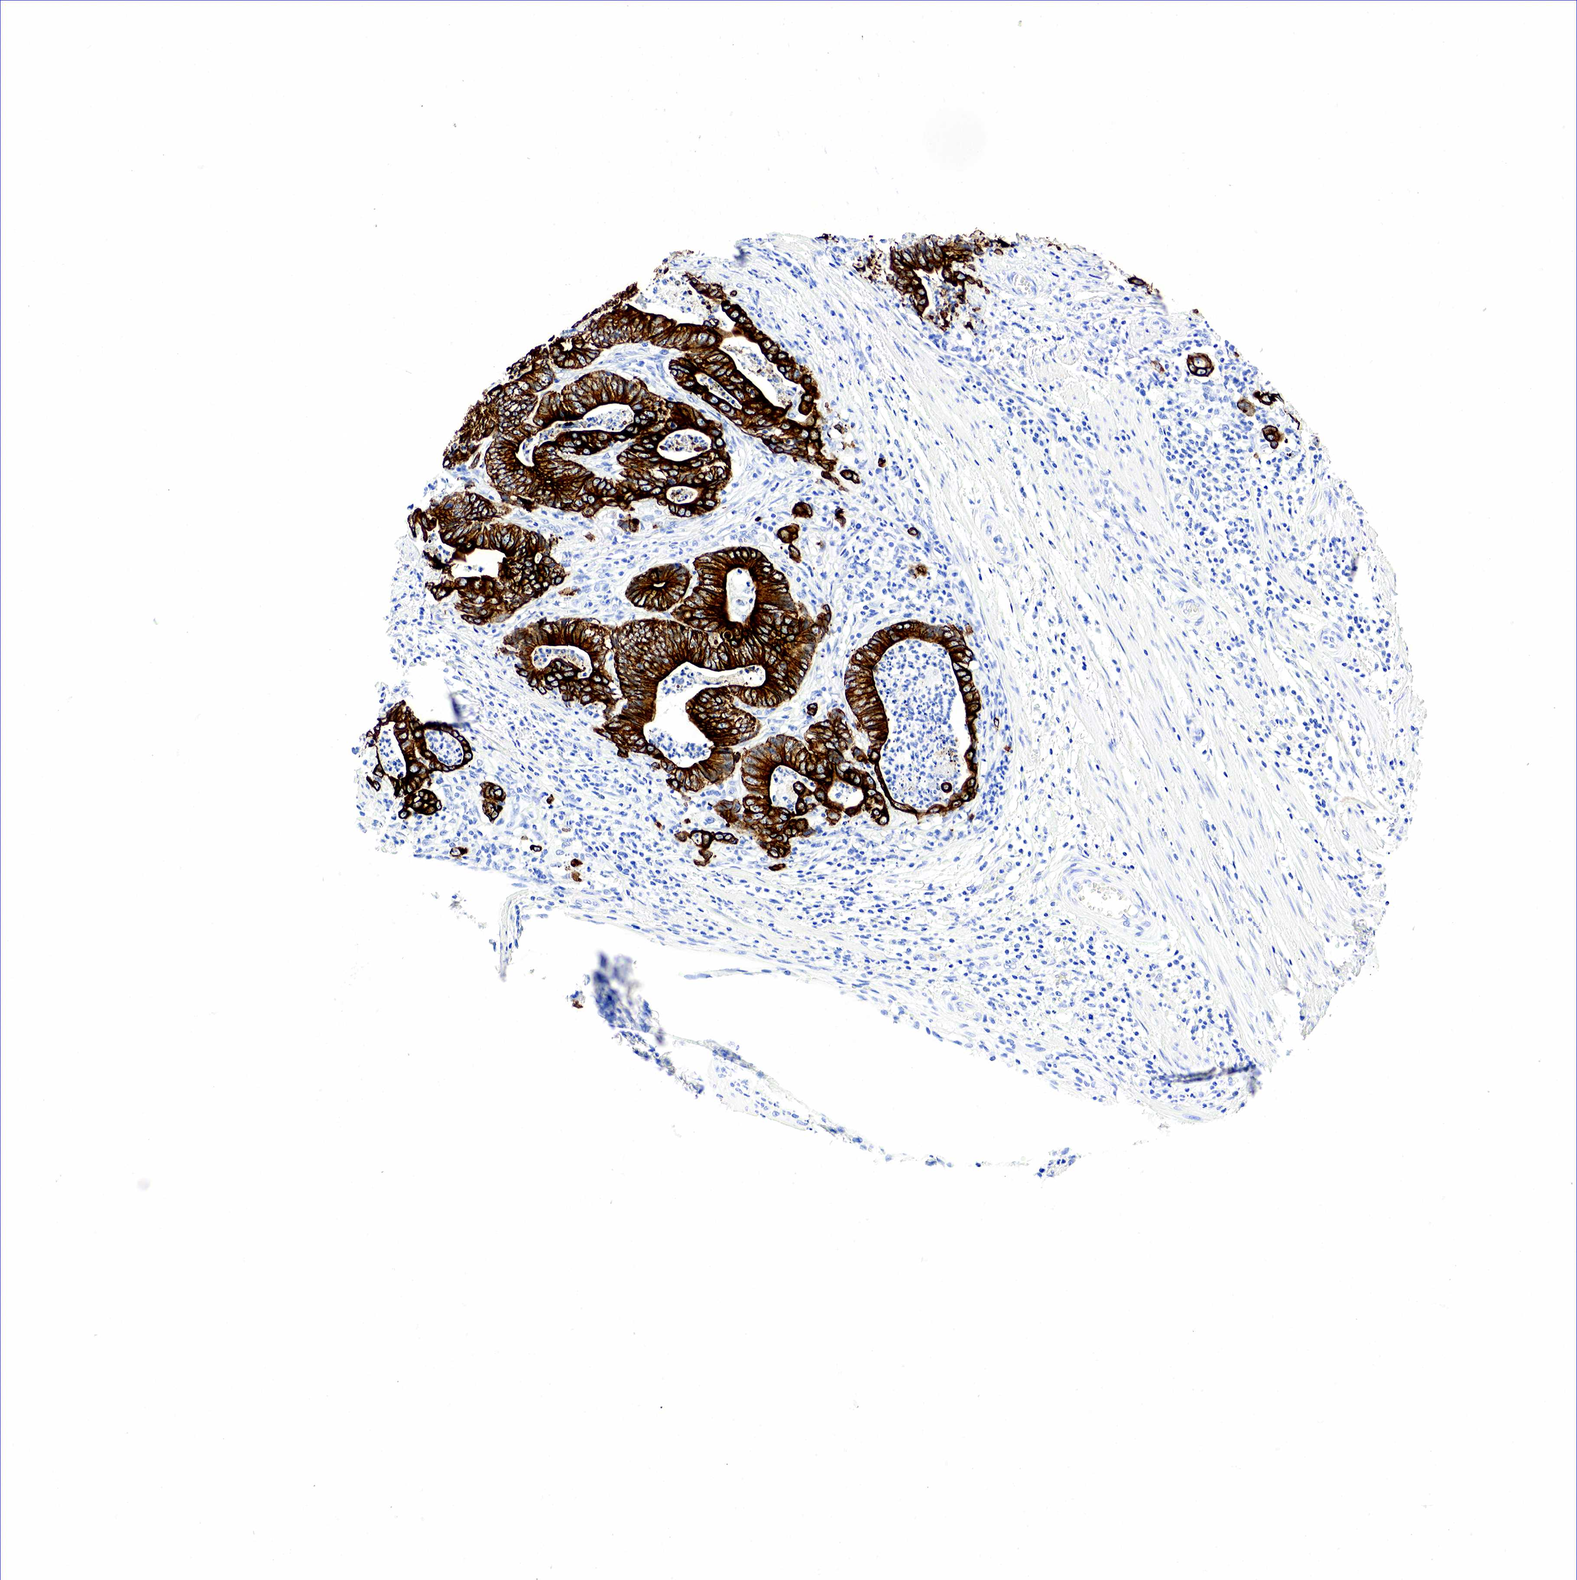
{"staining": {"intensity": "strong", "quantity": ">75%", "location": "cytoplasmic/membranous"}, "tissue": "stomach cancer", "cell_type": "Tumor cells", "image_type": "cancer", "snomed": [{"axis": "morphology", "description": "Adenocarcinoma, NOS"}, {"axis": "topography", "description": "Stomach, lower"}], "caption": "Protein expression analysis of human stomach adenocarcinoma reveals strong cytoplasmic/membranous staining in about >75% of tumor cells.", "gene": "KRT18", "patient": {"sex": "female", "age": 86}}